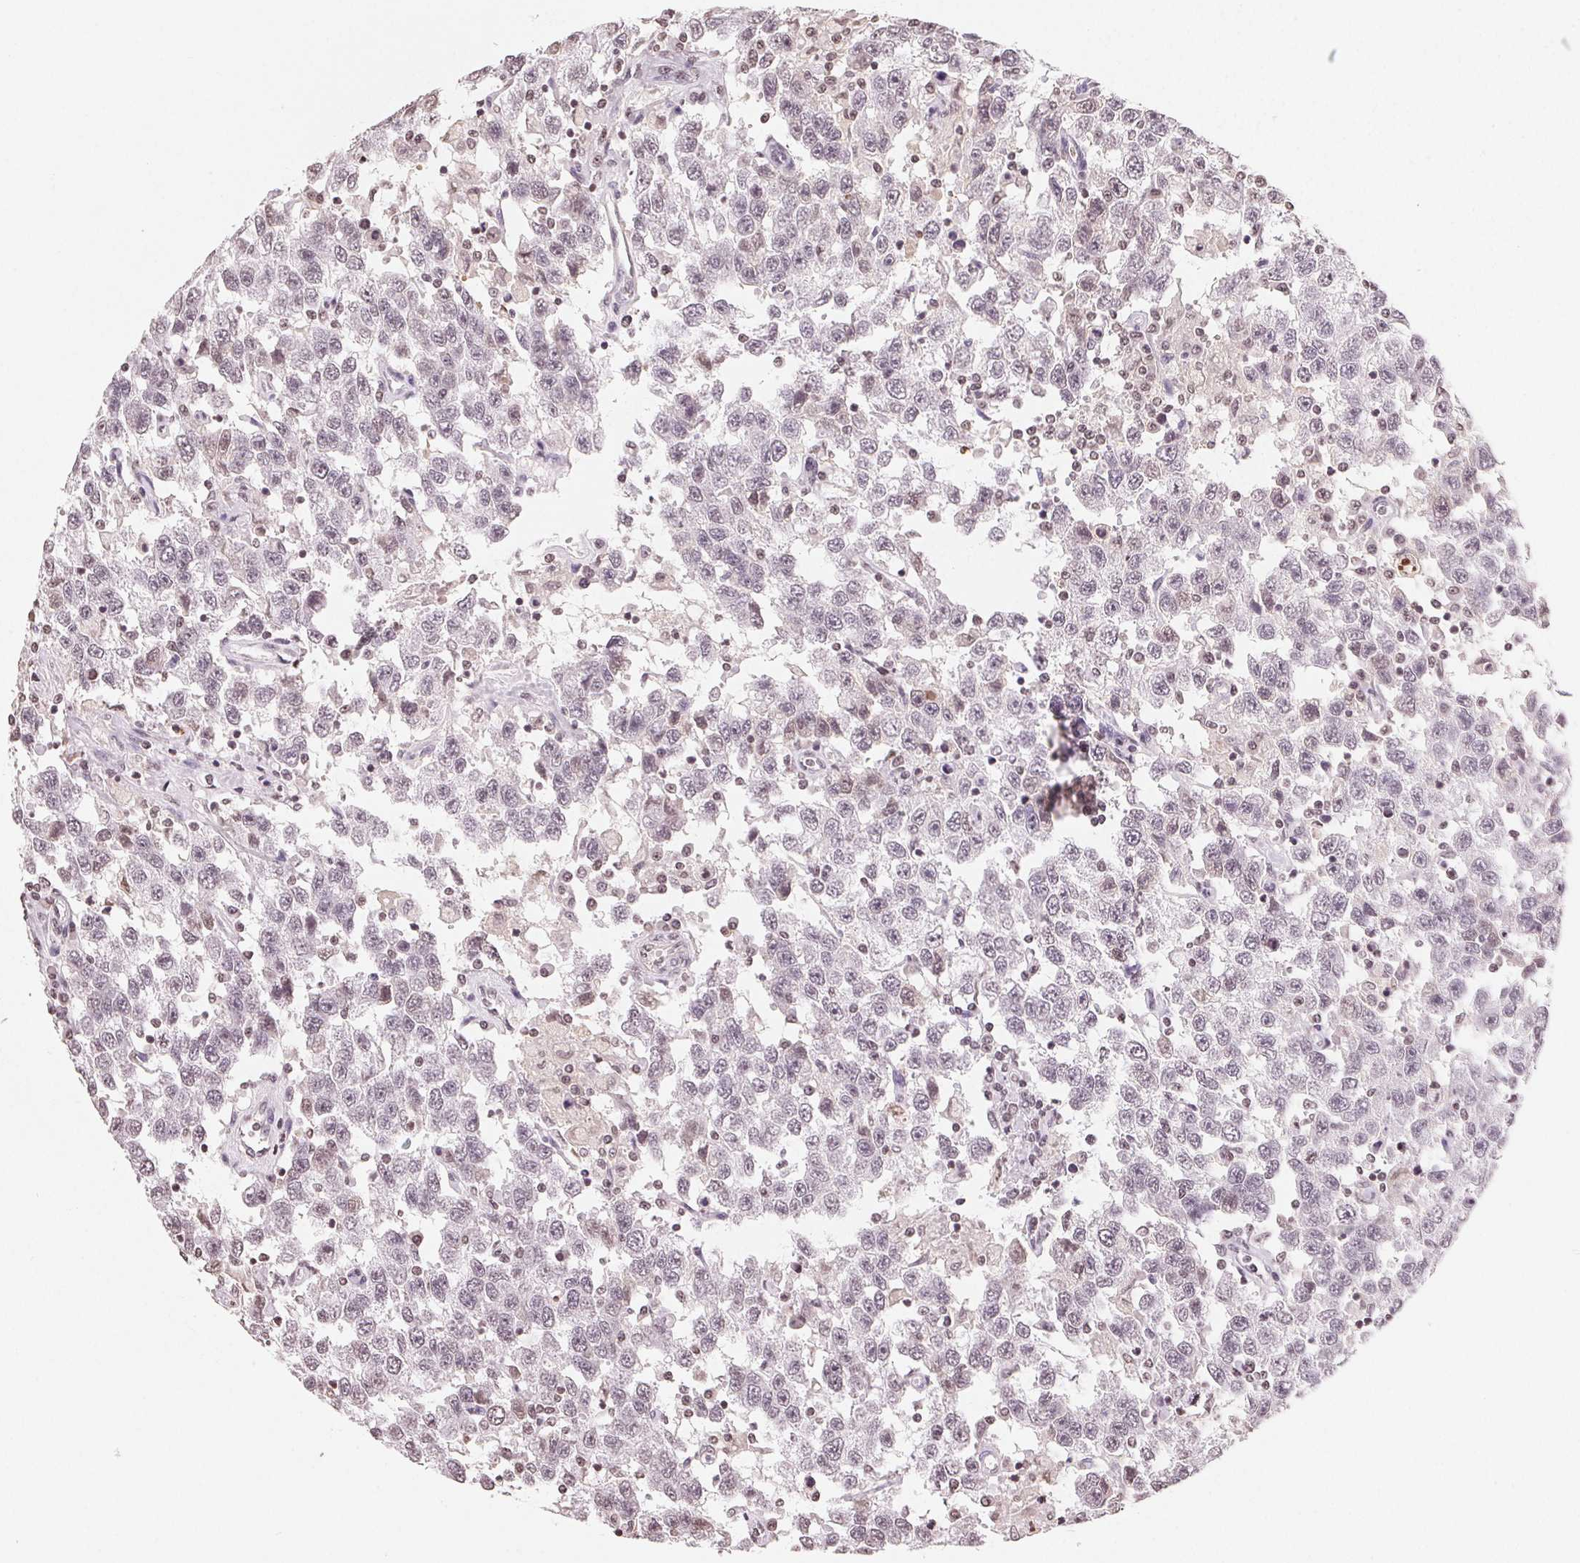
{"staining": {"intensity": "negative", "quantity": "none", "location": "none"}, "tissue": "testis cancer", "cell_type": "Tumor cells", "image_type": "cancer", "snomed": [{"axis": "morphology", "description": "Seminoma, NOS"}, {"axis": "topography", "description": "Testis"}], "caption": "Immunohistochemistry (IHC) photomicrograph of neoplastic tissue: human seminoma (testis) stained with DAB displays no significant protein staining in tumor cells.", "gene": "TBP", "patient": {"sex": "male", "age": 41}}